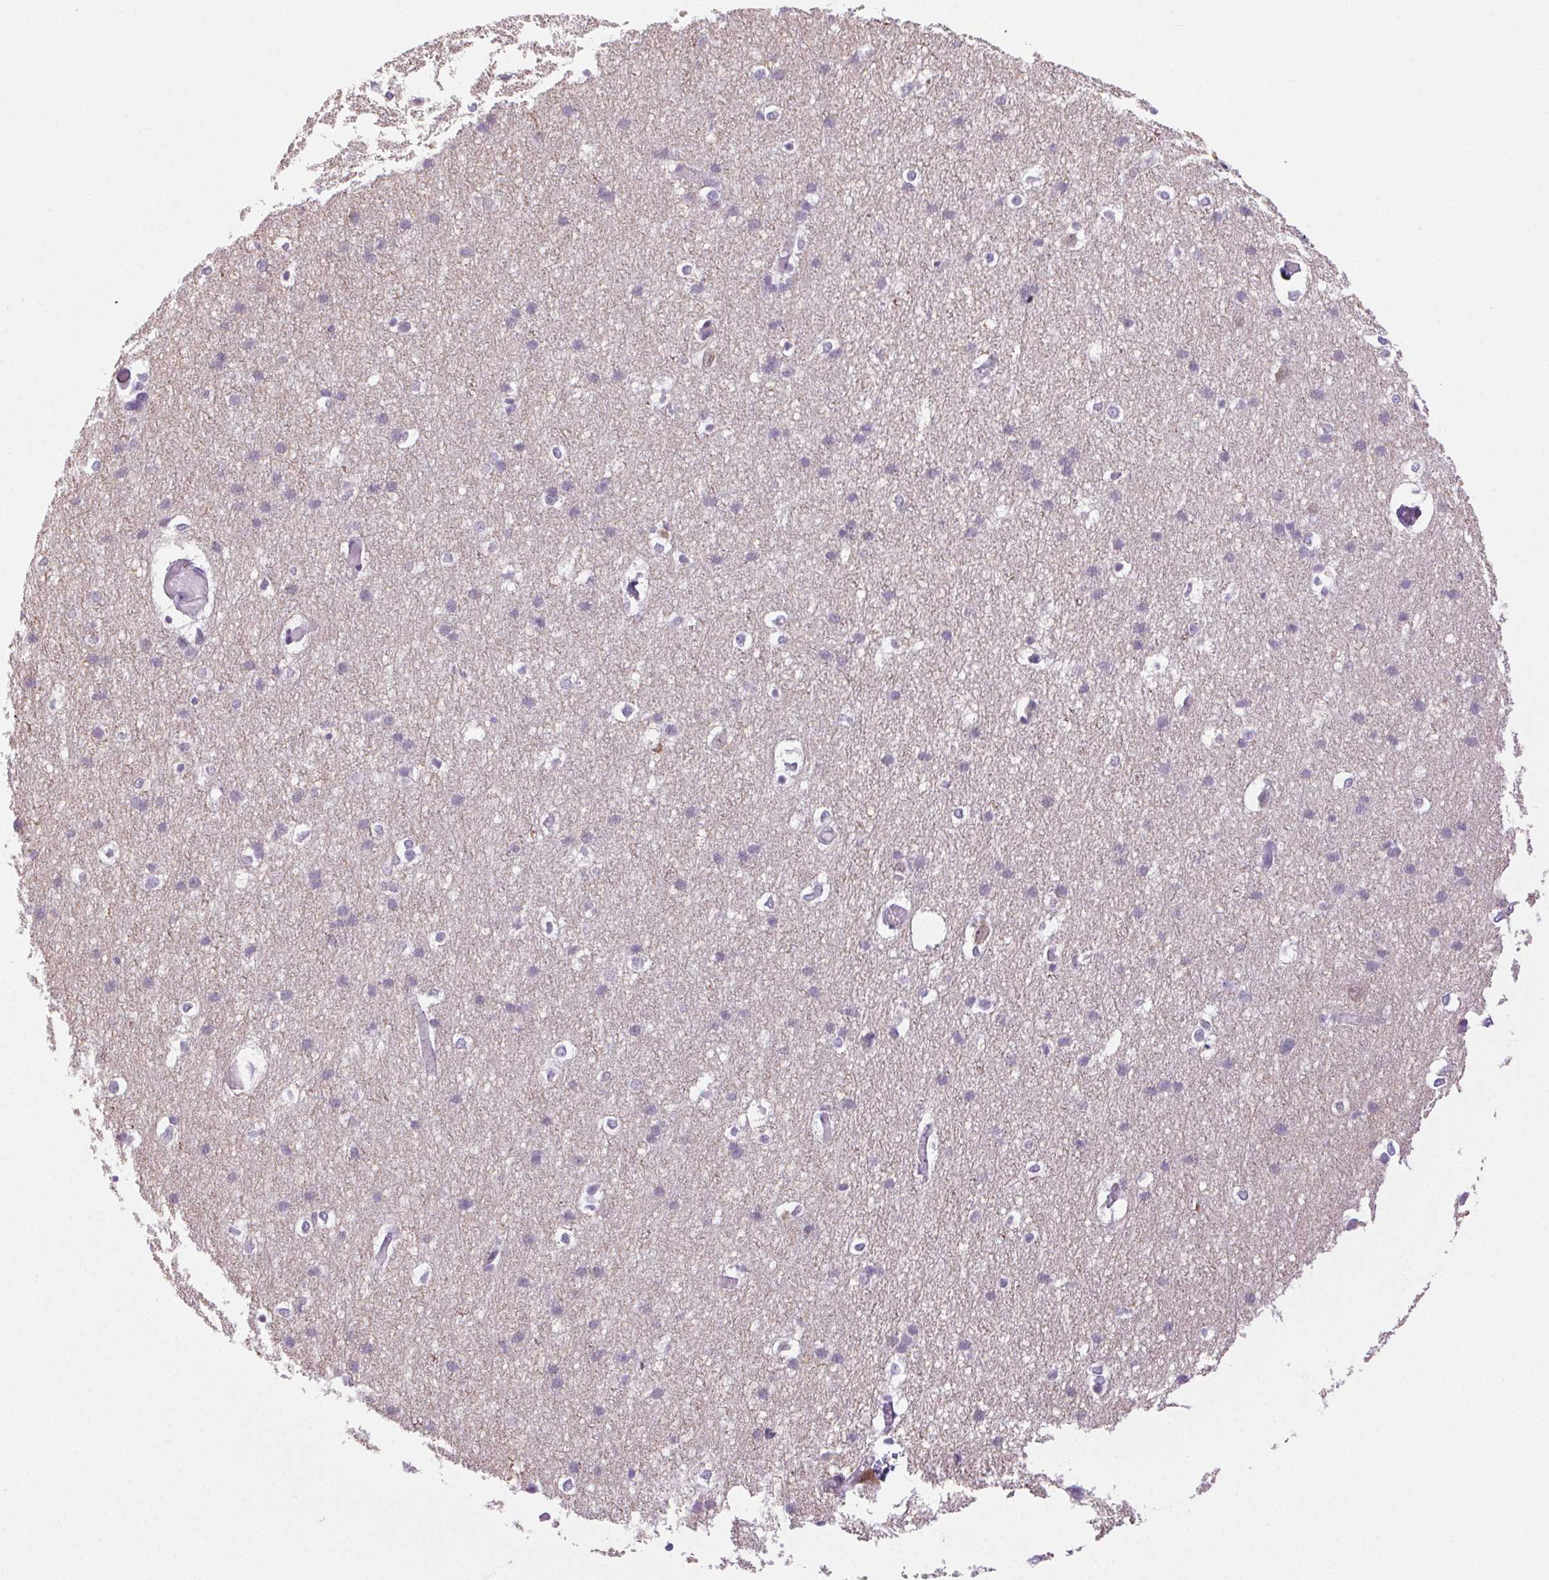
{"staining": {"intensity": "negative", "quantity": "none", "location": "none"}, "tissue": "cerebral cortex", "cell_type": "Endothelial cells", "image_type": "normal", "snomed": [{"axis": "morphology", "description": "Normal tissue, NOS"}, {"axis": "topography", "description": "Cerebral cortex"}], "caption": "Endothelial cells show no significant protein positivity in unremarkable cerebral cortex. (Stains: DAB IHC with hematoxylin counter stain, Microscopy: brightfield microscopy at high magnification).", "gene": "CADPS", "patient": {"sex": "male", "age": 37}}